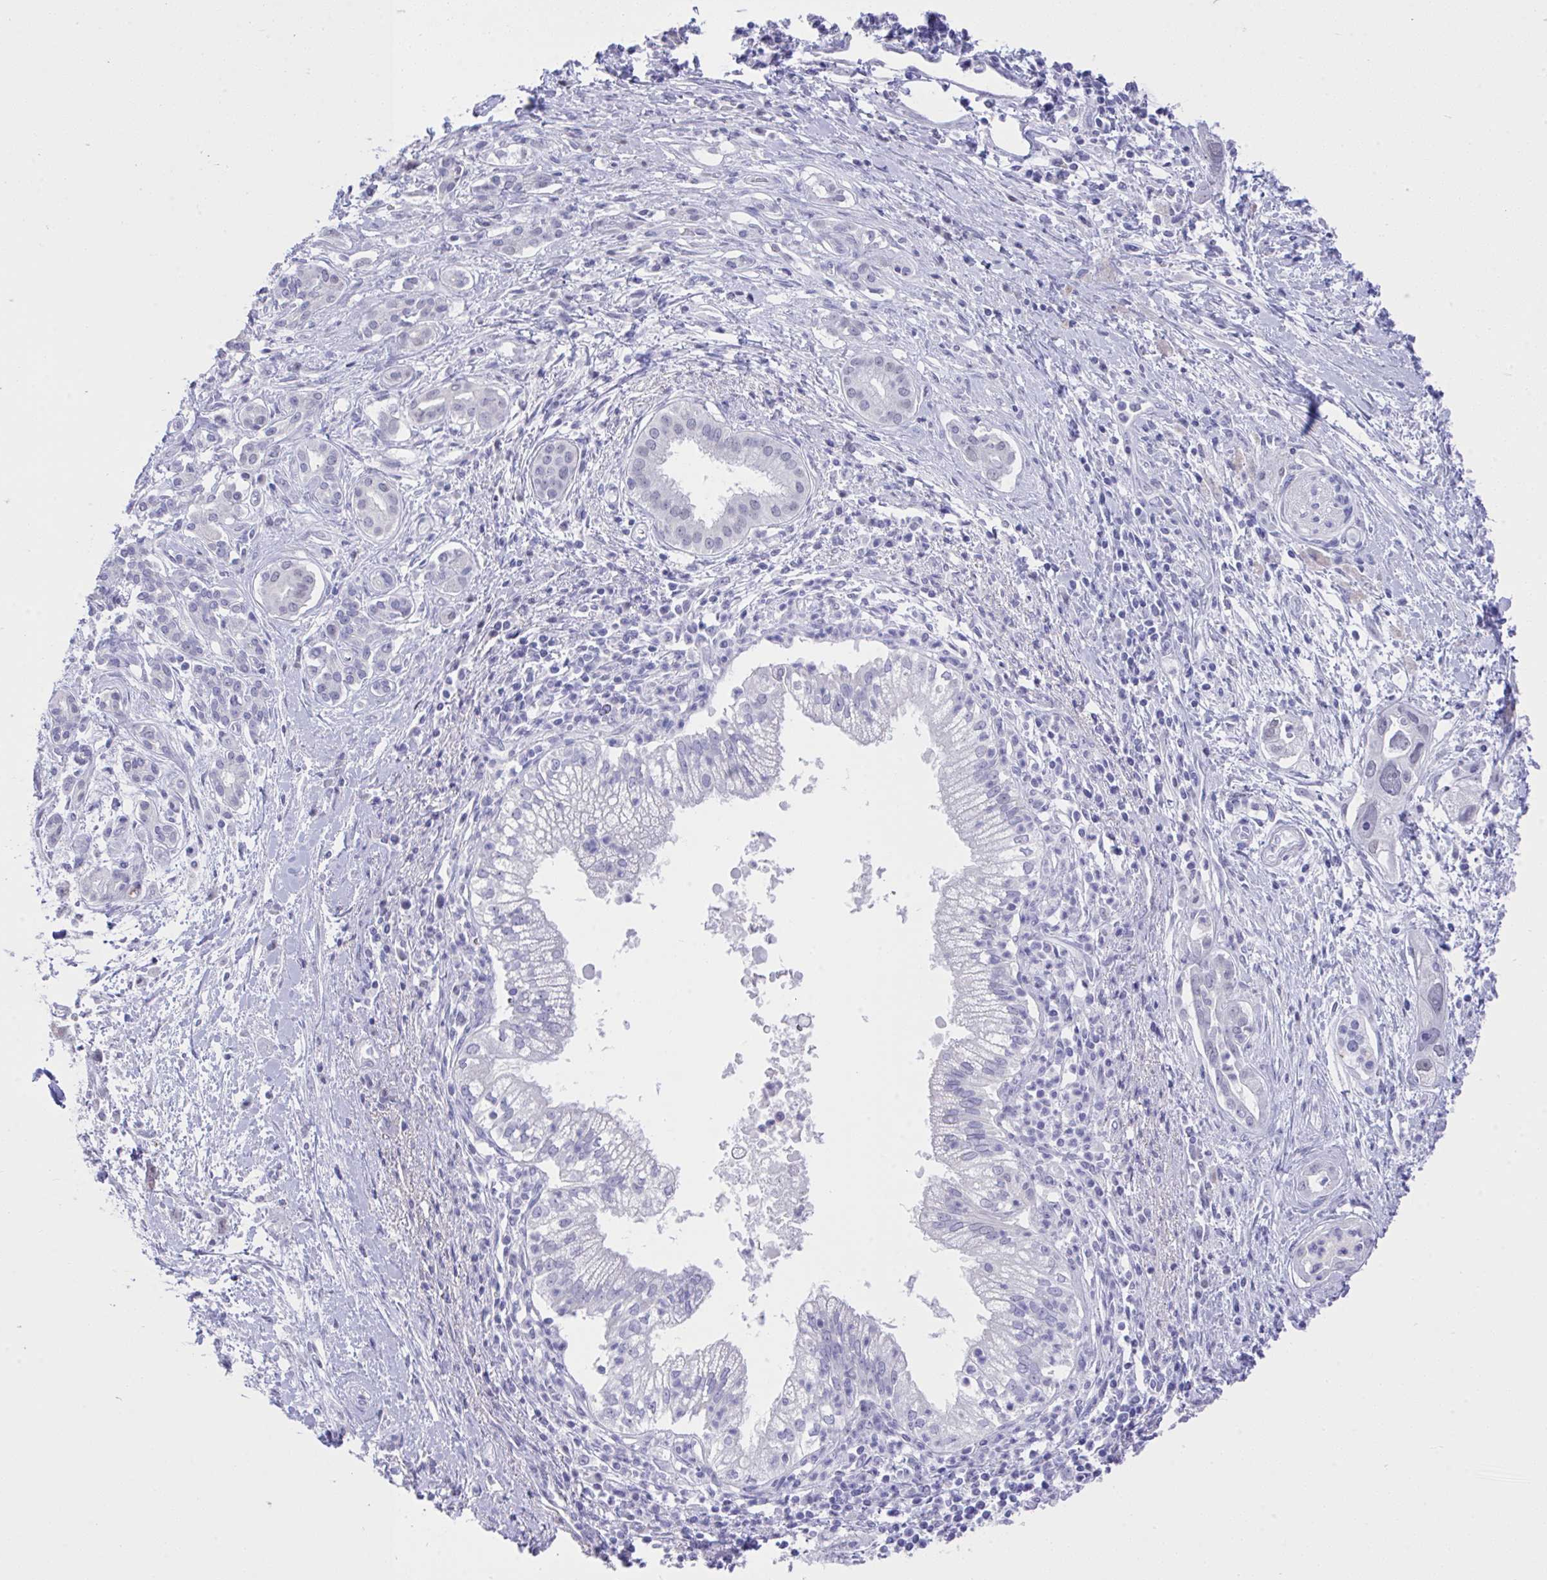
{"staining": {"intensity": "weak", "quantity": "<25%", "location": "nuclear"}, "tissue": "pancreatic cancer", "cell_type": "Tumor cells", "image_type": "cancer", "snomed": [{"axis": "morphology", "description": "Adenocarcinoma, NOS"}, {"axis": "topography", "description": "Pancreas"}], "caption": "A high-resolution micrograph shows immunohistochemistry staining of pancreatic cancer (adenocarcinoma), which reveals no significant positivity in tumor cells.", "gene": "MS4A12", "patient": {"sex": "male", "age": 70}}